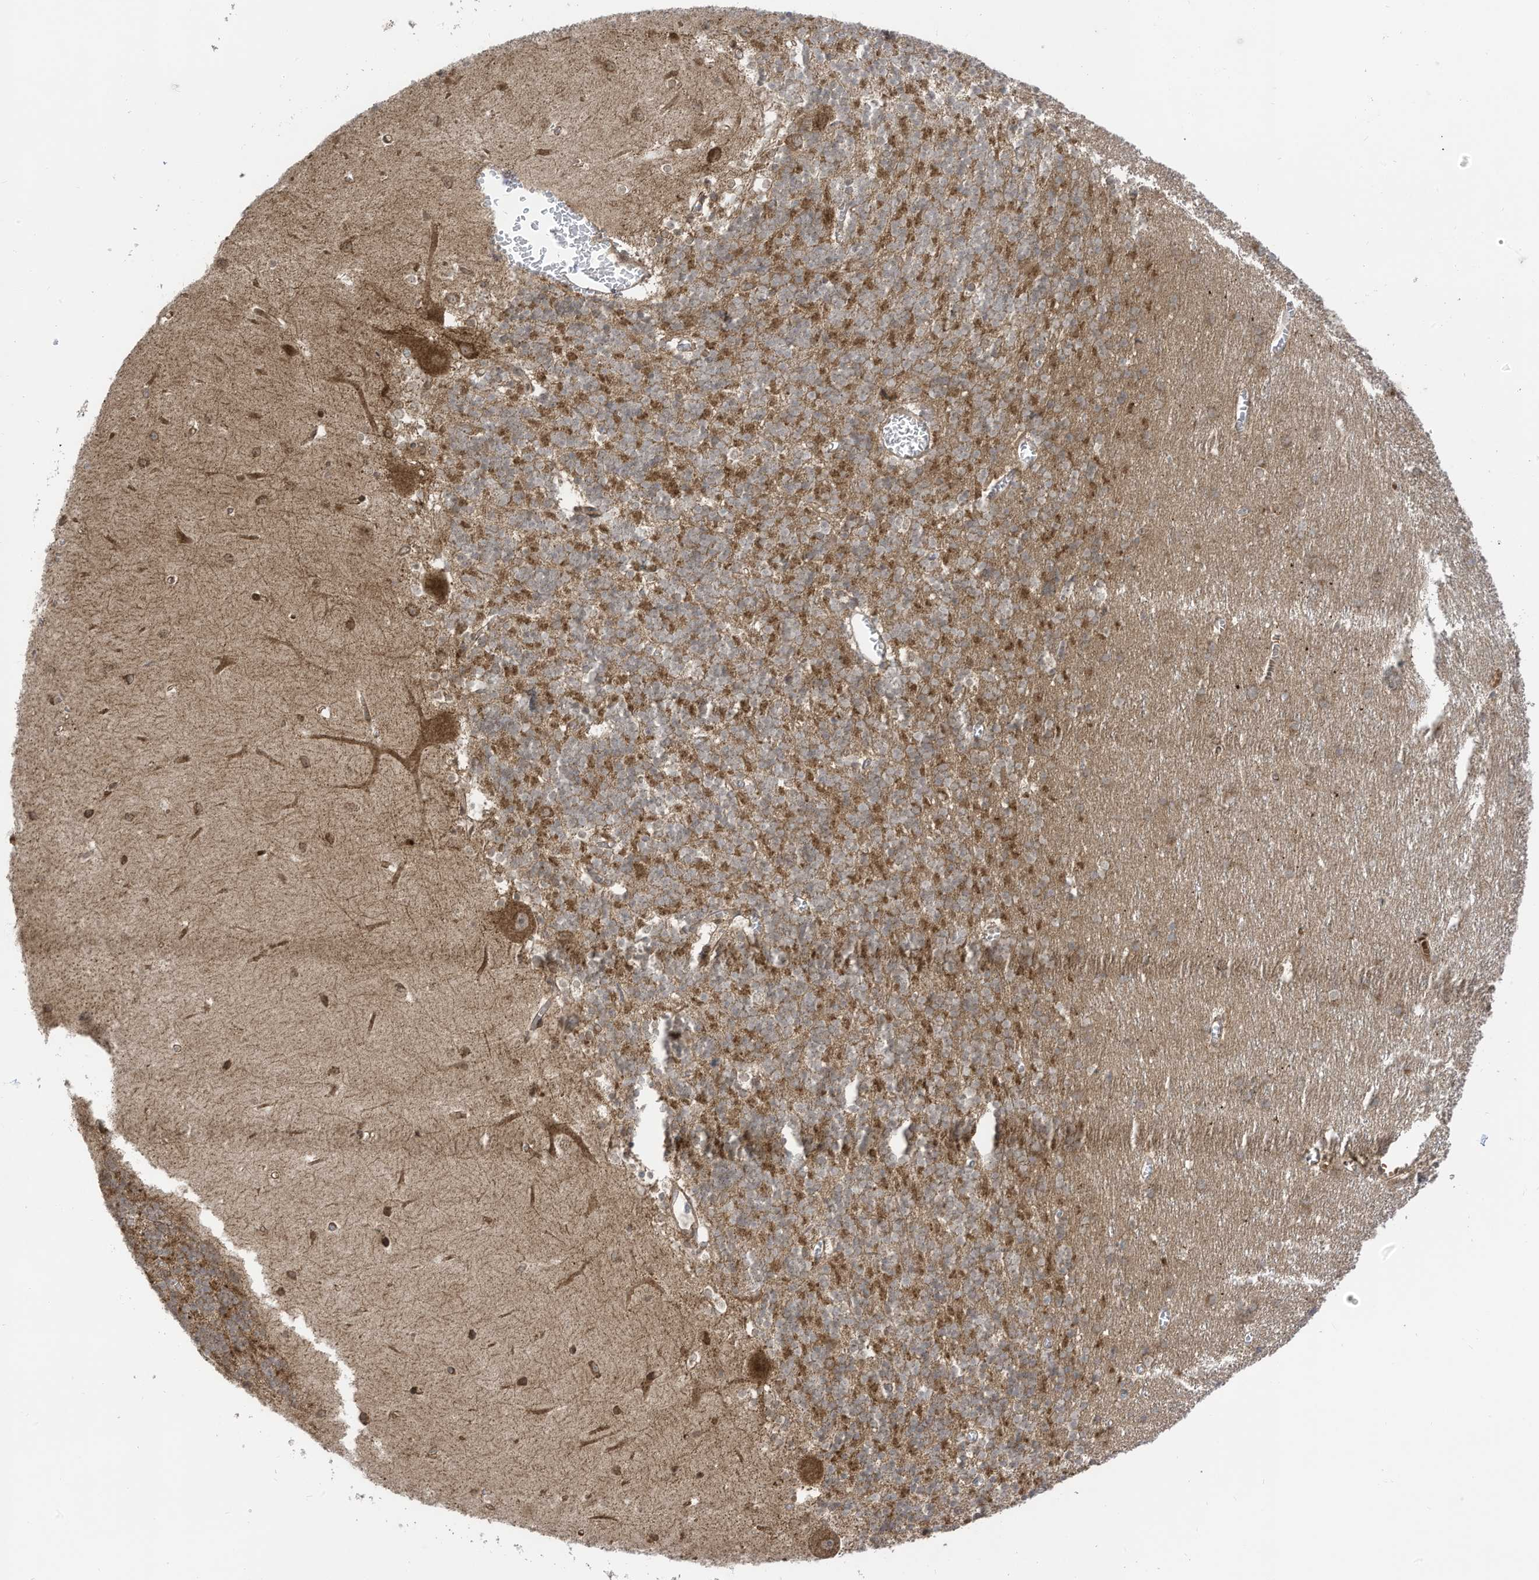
{"staining": {"intensity": "strong", "quantity": "25%-75%", "location": "cytoplasmic/membranous"}, "tissue": "cerebellum", "cell_type": "Cells in granular layer", "image_type": "normal", "snomed": [{"axis": "morphology", "description": "Normal tissue, NOS"}, {"axis": "topography", "description": "Cerebellum"}], "caption": "Protein expression analysis of unremarkable cerebellum shows strong cytoplasmic/membranous expression in about 25%-75% of cells in granular layer.", "gene": "REPS1", "patient": {"sex": "male", "age": 37}}